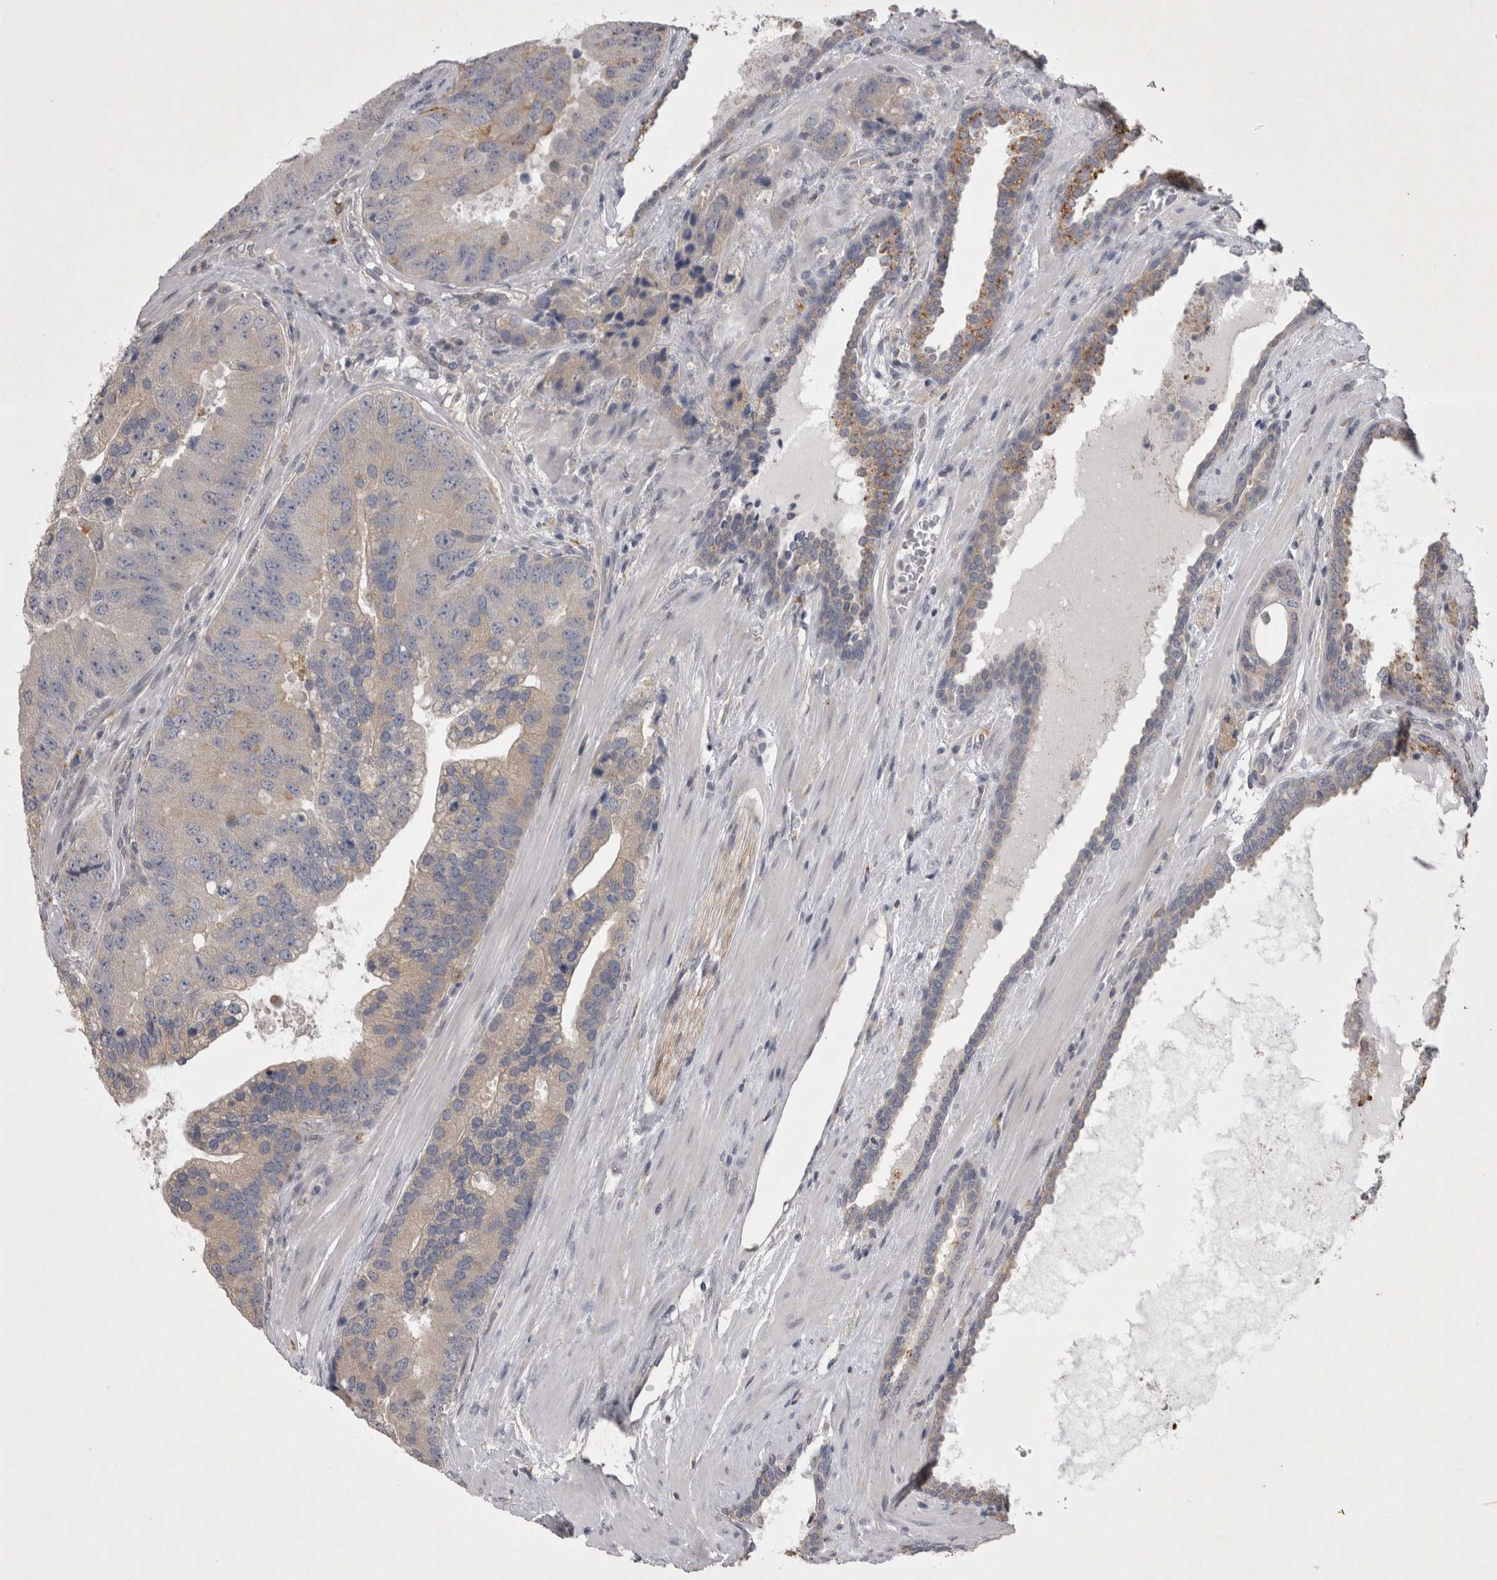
{"staining": {"intensity": "negative", "quantity": "none", "location": "none"}, "tissue": "prostate cancer", "cell_type": "Tumor cells", "image_type": "cancer", "snomed": [{"axis": "morphology", "description": "Adenocarcinoma, High grade"}, {"axis": "topography", "description": "Prostate"}], "caption": "Human prostate cancer stained for a protein using immunohistochemistry (IHC) exhibits no staining in tumor cells.", "gene": "CTBS", "patient": {"sex": "male", "age": 70}}